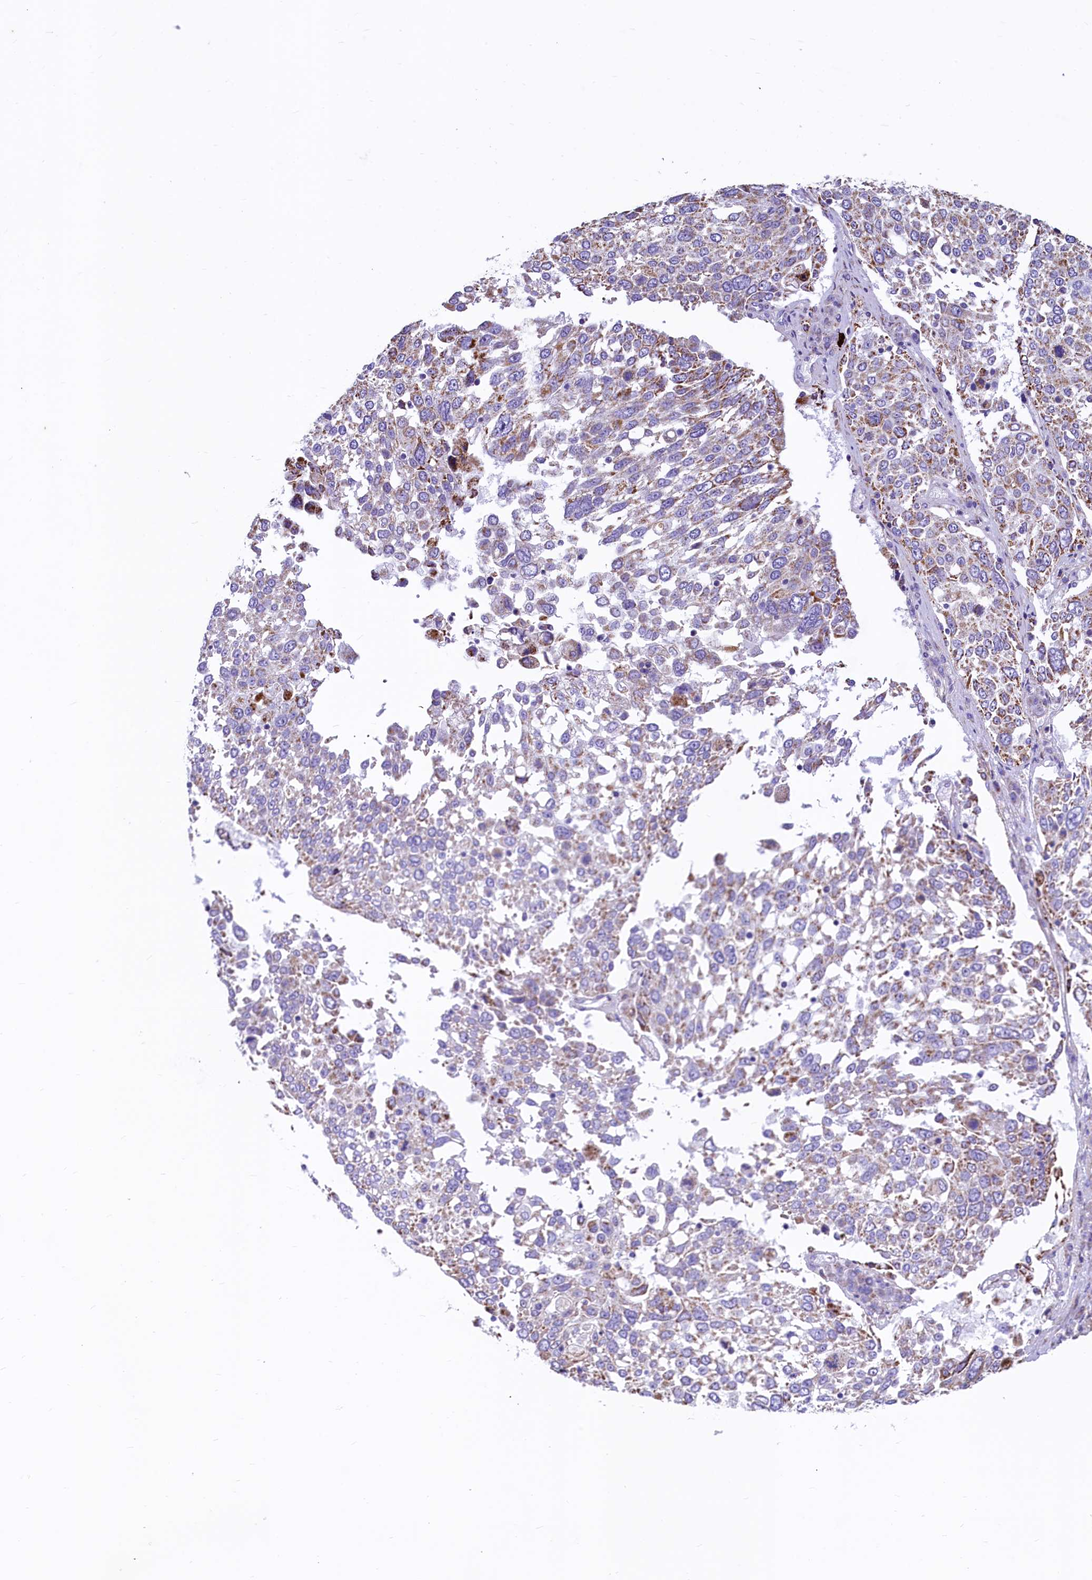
{"staining": {"intensity": "moderate", "quantity": "25%-75%", "location": "cytoplasmic/membranous"}, "tissue": "lung cancer", "cell_type": "Tumor cells", "image_type": "cancer", "snomed": [{"axis": "morphology", "description": "Squamous cell carcinoma, NOS"}, {"axis": "topography", "description": "Lung"}], "caption": "High-magnification brightfield microscopy of lung cancer stained with DAB (3,3'-diaminobenzidine) (brown) and counterstained with hematoxylin (blue). tumor cells exhibit moderate cytoplasmic/membranous staining is seen in approximately25%-75% of cells. The staining was performed using DAB (3,3'-diaminobenzidine) to visualize the protein expression in brown, while the nuclei were stained in blue with hematoxylin (Magnification: 20x).", "gene": "VWCE", "patient": {"sex": "male", "age": 65}}